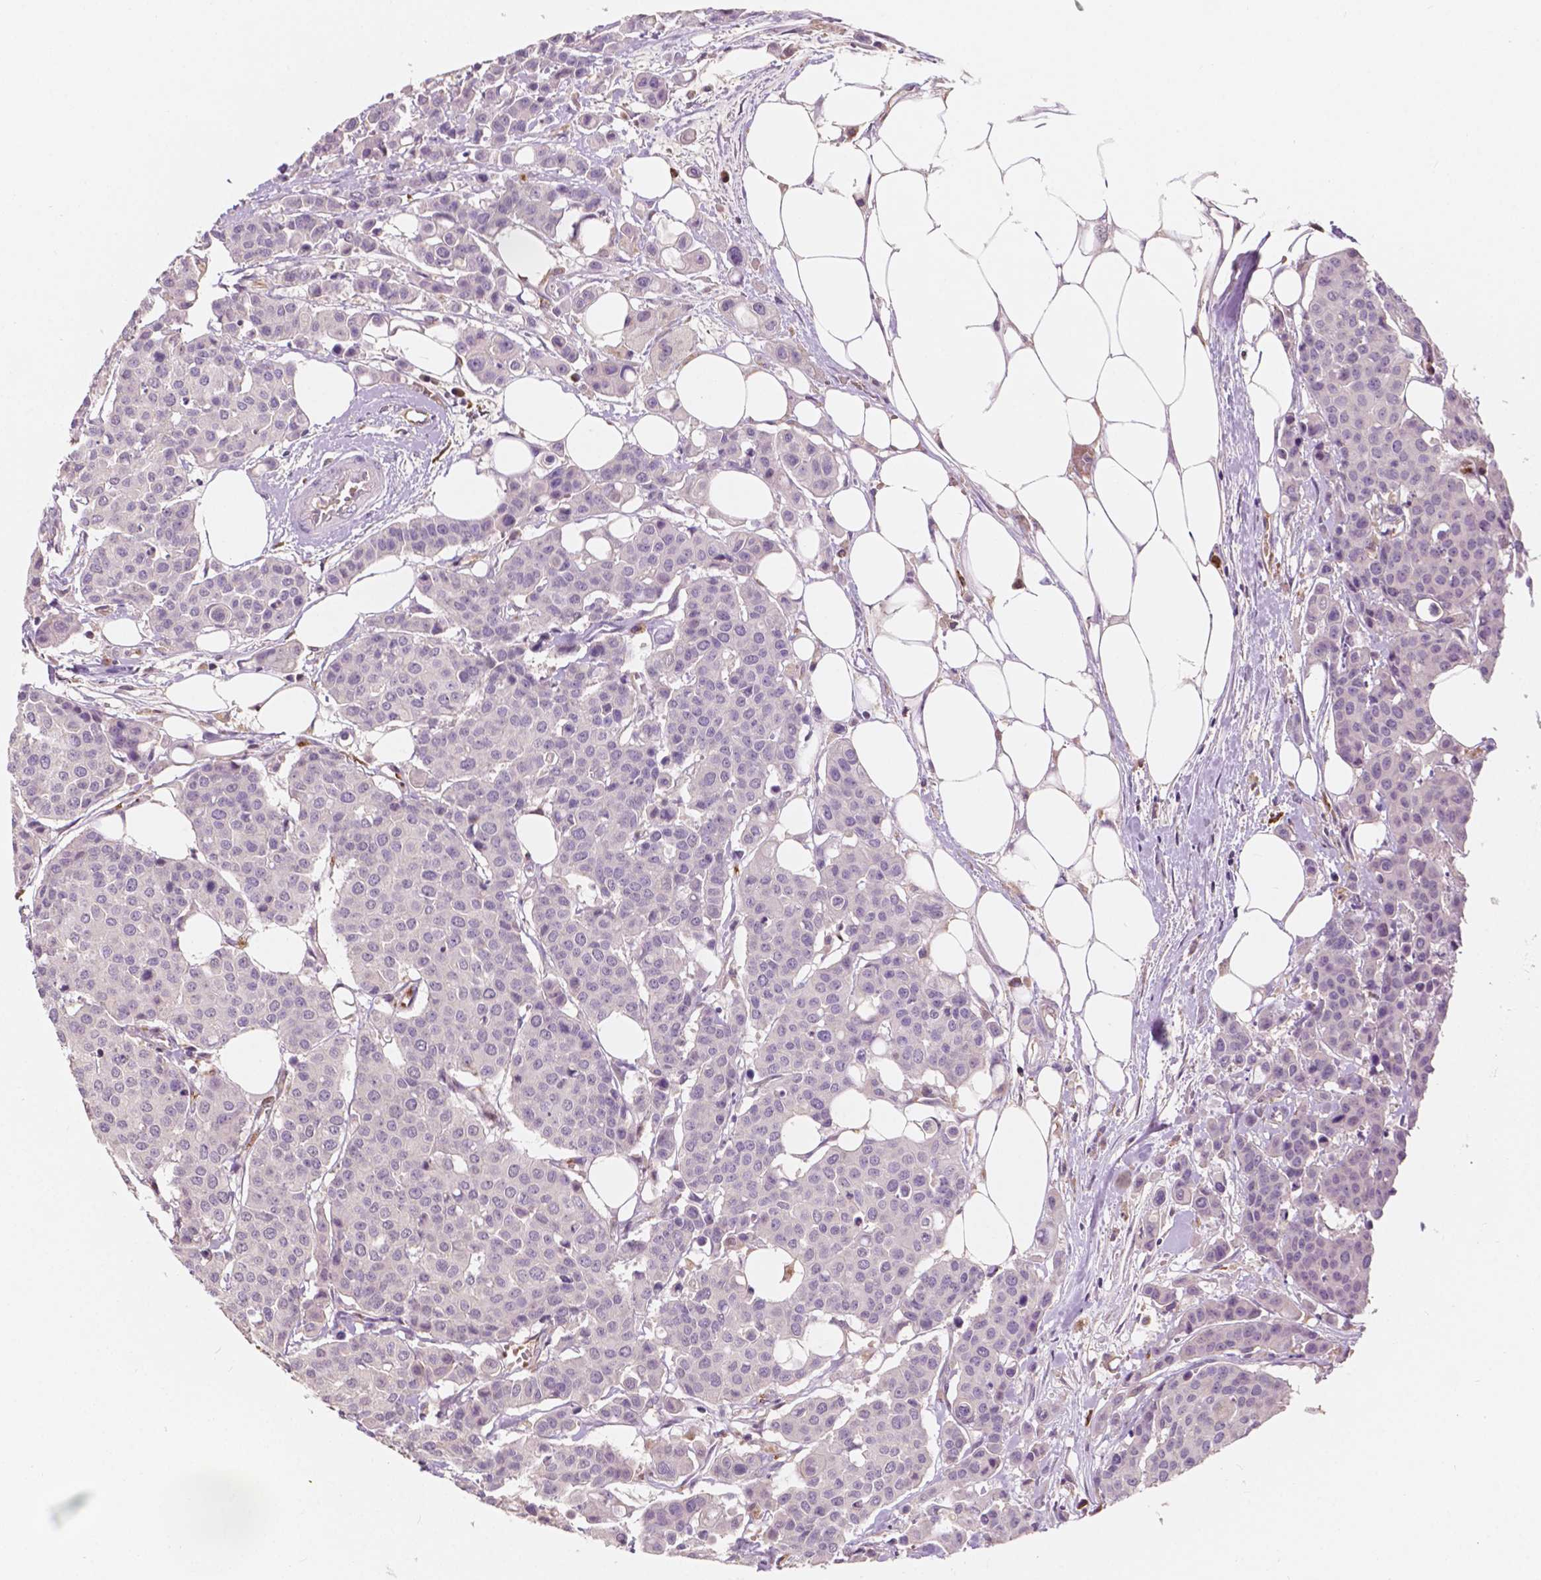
{"staining": {"intensity": "negative", "quantity": "none", "location": "none"}, "tissue": "carcinoid", "cell_type": "Tumor cells", "image_type": "cancer", "snomed": [{"axis": "morphology", "description": "Carcinoid, malignant, NOS"}, {"axis": "topography", "description": "Colon"}], "caption": "Immunohistochemistry (IHC) micrograph of neoplastic tissue: carcinoid stained with DAB (3,3'-diaminobenzidine) displays no significant protein staining in tumor cells.", "gene": "SLC22A4", "patient": {"sex": "male", "age": 81}}